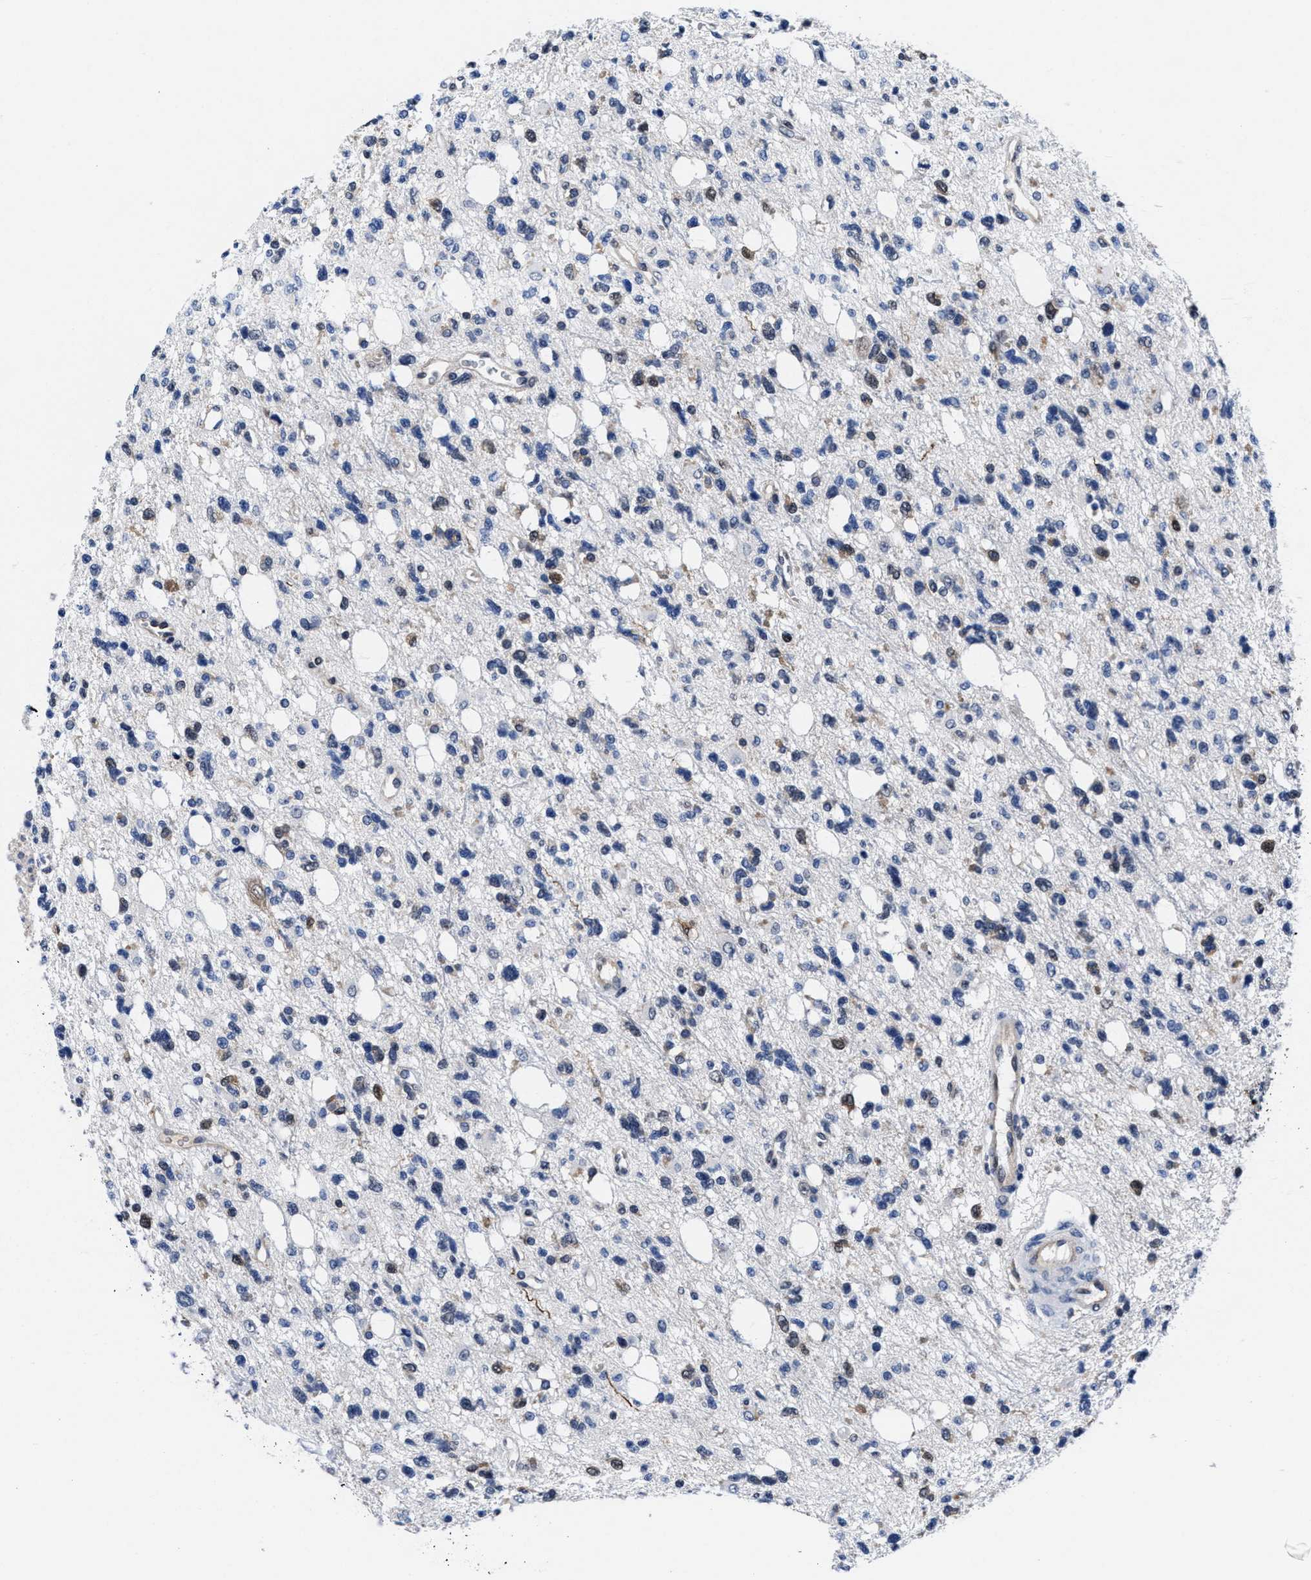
{"staining": {"intensity": "weak", "quantity": "<25%", "location": "nuclear"}, "tissue": "glioma", "cell_type": "Tumor cells", "image_type": "cancer", "snomed": [{"axis": "morphology", "description": "Glioma, malignant, High grade"}, {"axis": "topography", "description": "Brain"}], "caption": "Tumor cells are negative for protein expression in human malignant high-grade glioma.", "gene": "ACLY", "patient": {"sex": "female", "age": 62}}